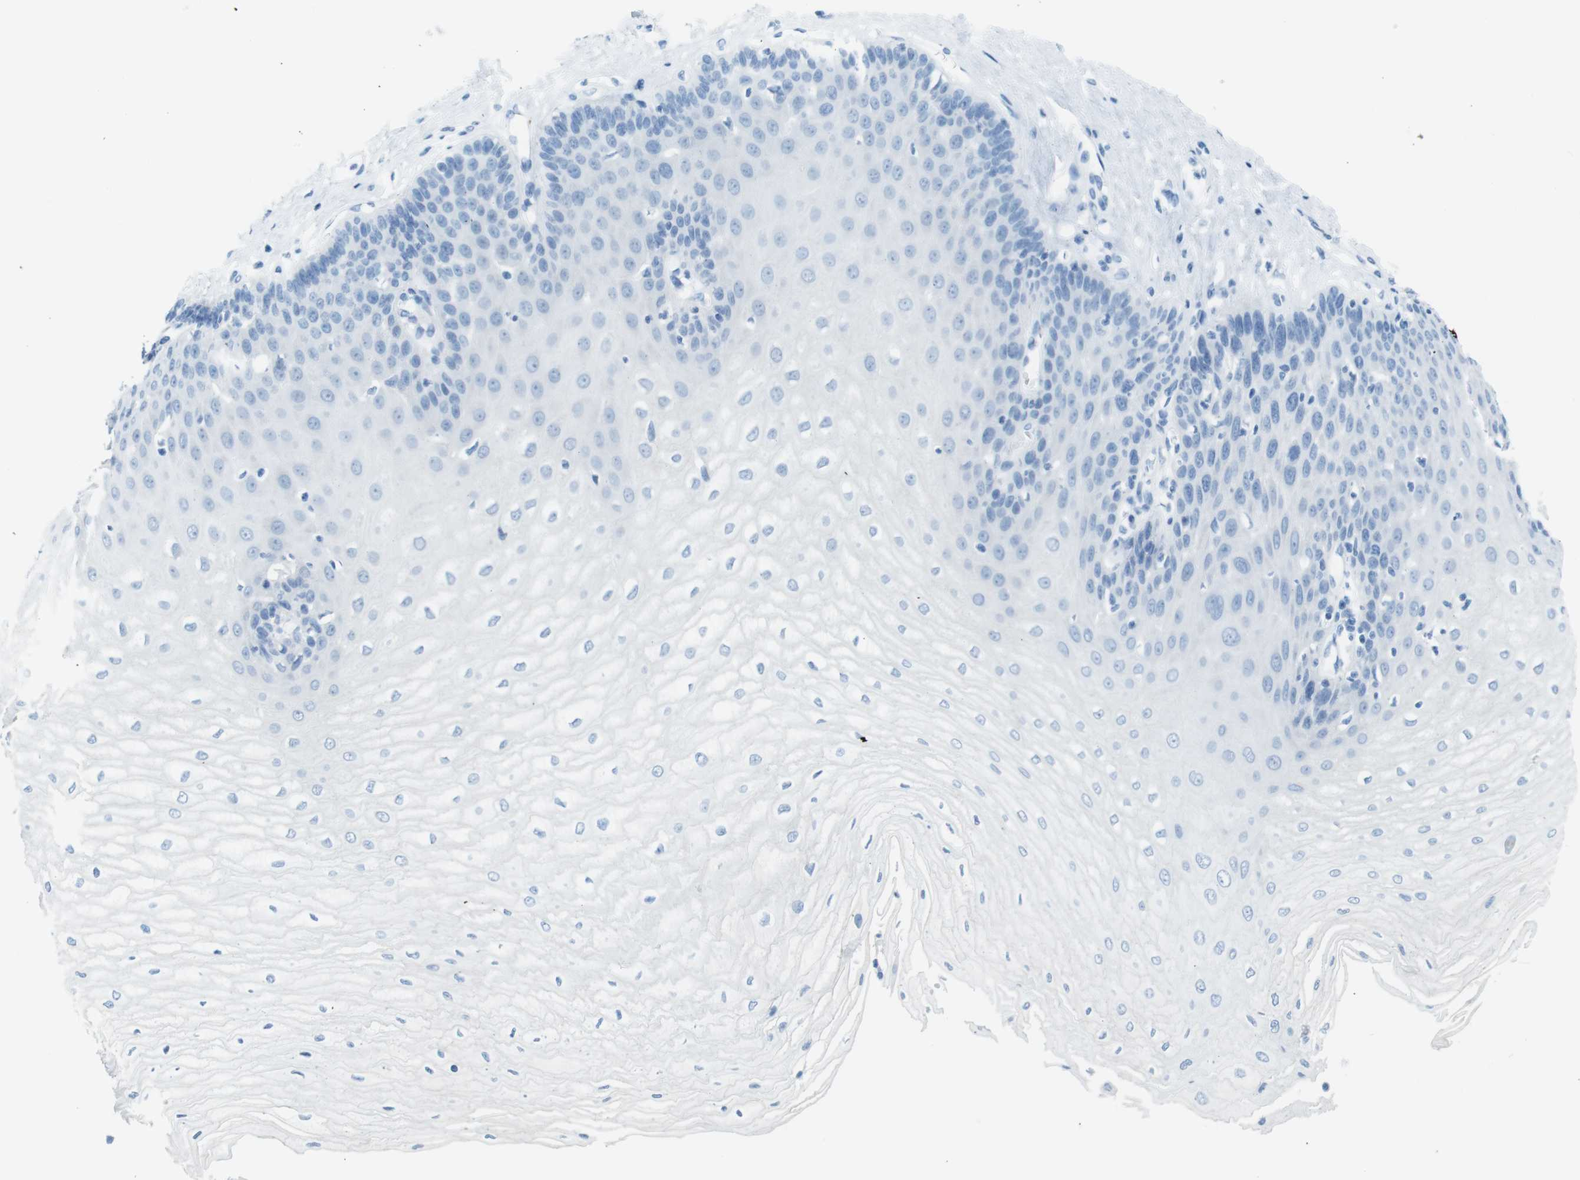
{"staining": {"intensity": "negative", "quantity": "none", "location": "none"}, "tissue": "esophagus", "cell_type": "Squamous epithelial cells", "image_type": "normal", "snomed": [{"axis": "morphology", "description": "Normal tissue, NOS"}, {"axis": "morphology", "description": "Squamous cell carcinoma, NOS"}, {"axis": "topography", "description": "Esophagus"}], "caption": "The photomicrograph shows no significant expression in squamous epithelial cells of esophagus. Nuclei are stained in blue.", "gene": "GAP43", "patient": {"sex": "male", "age": 65}}